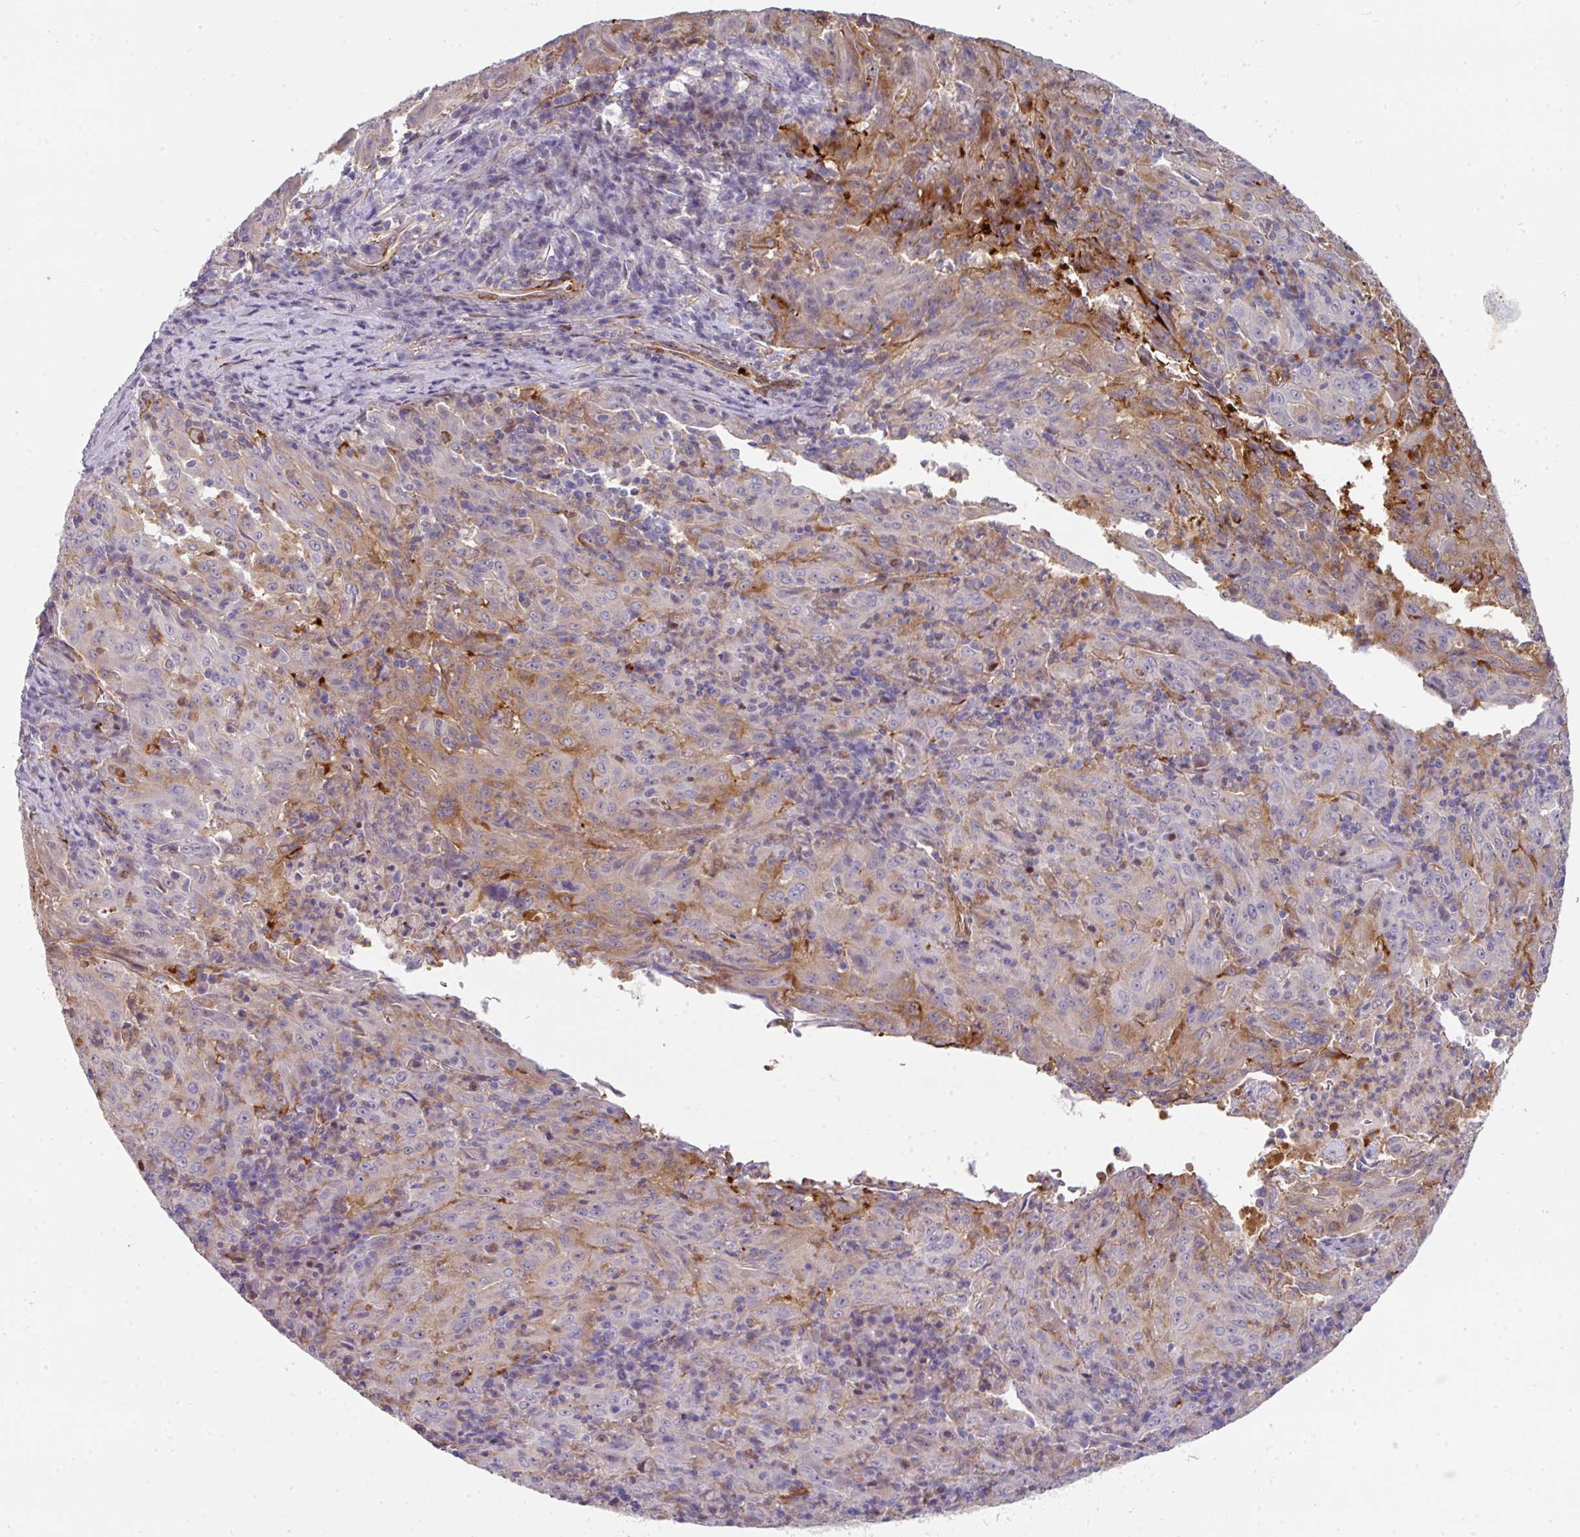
{"staining": {"intensity": "weak", "quantity": "<25%", "location": "cytoplasmic/membranous"}, "tissue": "pancreatic cancer", "cell_type": "Tumor cells", "image_type": "cancer", "snomed": [{"axis": "morphology", "description": "Adenocarcinoma, NOS"}, {"axis": "topography", "description": "Pancreas"}], "caption": "High power microscopy image of an immunohistochemistry histopathology image of pancreatic cancer, revealing no significant positivity in tumor cells.", "gene": "BEND5", "patient": {"sex": "male", "age": 63}}